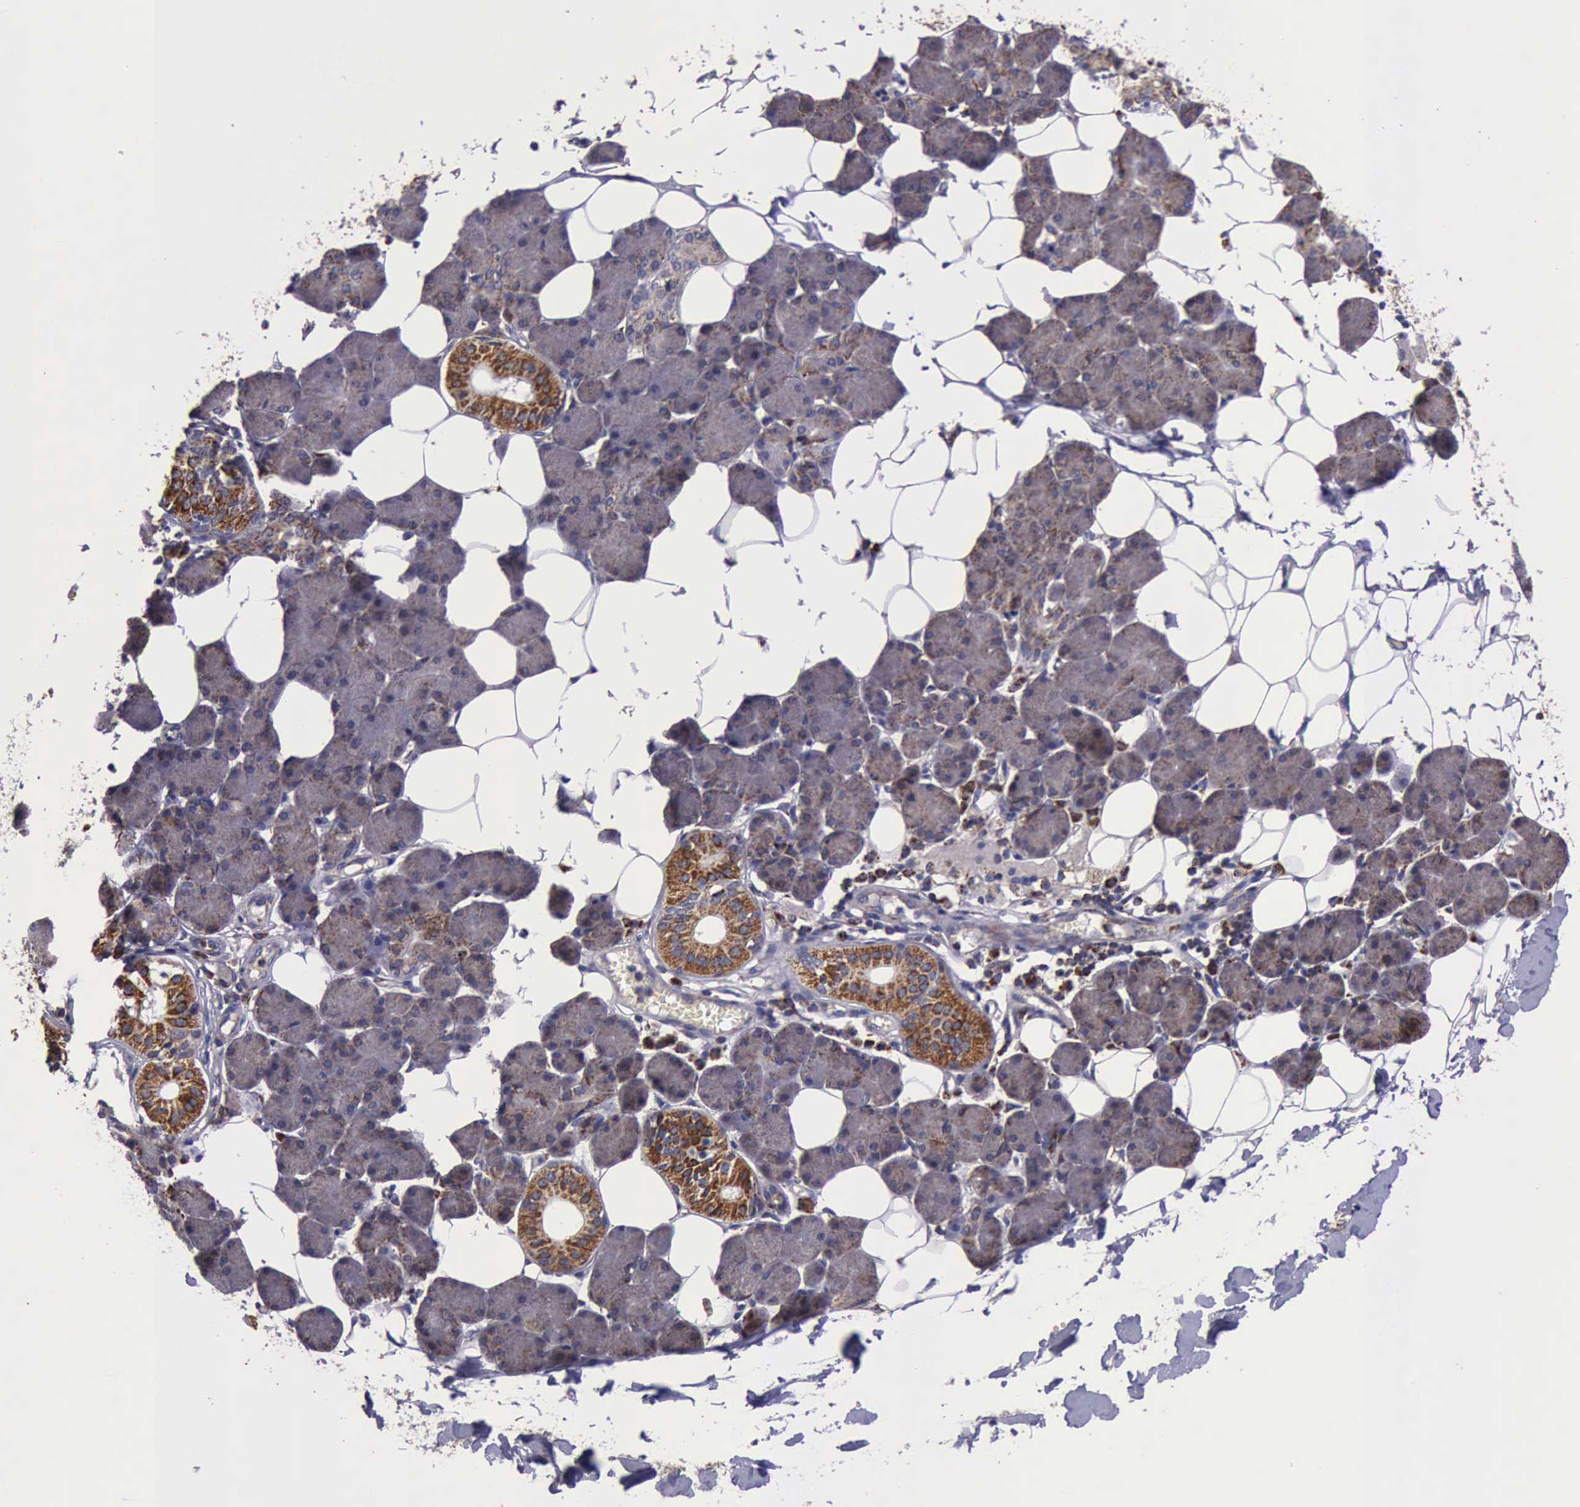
{"staining": {"intensity": "moderate", "quantity": ">75%", "location": "cytoplasmic/membranous"}, "tissue": "salivary gland", "cell_type": "Glandular cells", "image_type": "normal", "snomed": [{"axis": "morphology", "description": "Normal tissue, NOS"}, {"axis": "morphology", "description": "Adenoma, NOS"}, {"axis": "topography", "description": "Salivary gland"}], "caption": "A high-resolution image shows immunohistochemistry (IHC) staining of normal salivary gland, which displays moderate cytoplasmic/membranous positivity in approximately >75% of glandular cells. (Stains: DAB in brown, nuclei in blue, Microscopy: brightfield microscopy at high magnification).", "gene": "TXN2", "patient": {"sex": "female", "age": 32}}